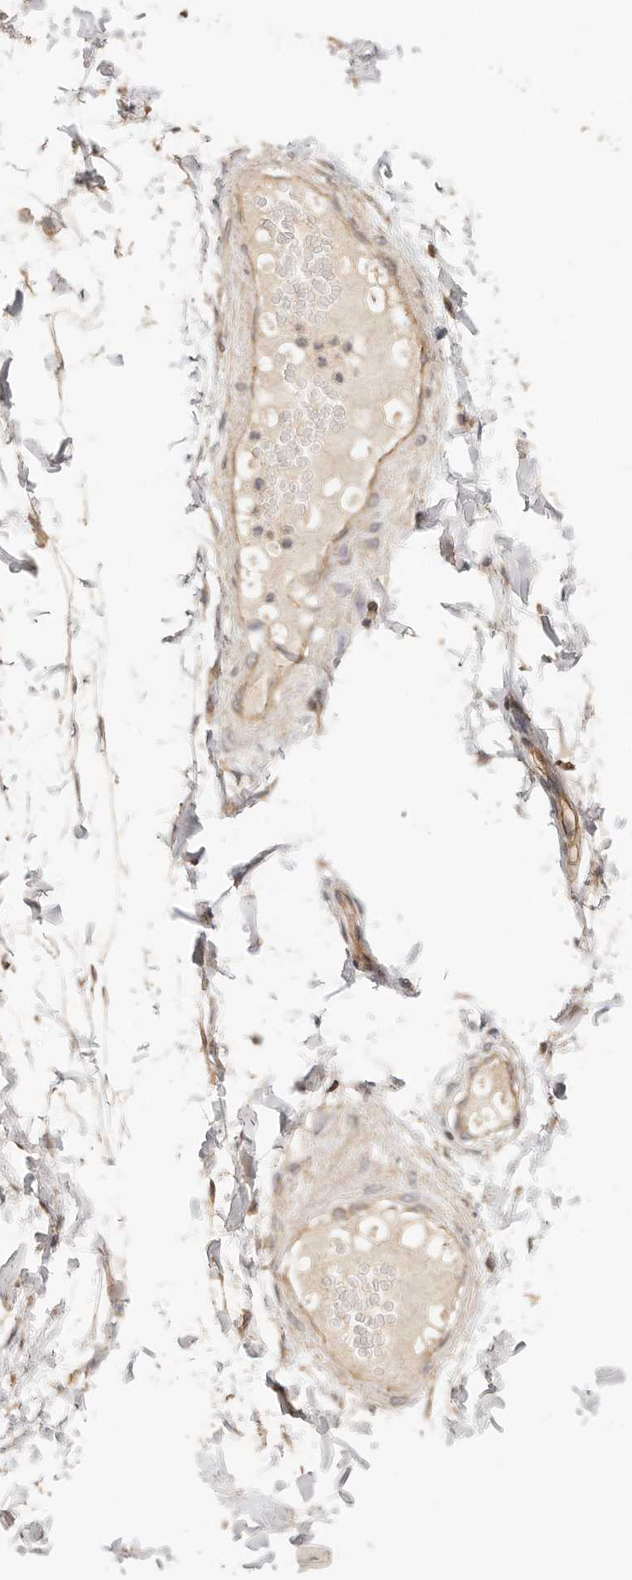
{"staining": {"intensity": "moderate", "quantity": "<25%", "location": "cytoplasmic/membranous"}, "tissue": "adipose tissue", "cell_type": "Adipocytes", "image_type": "normal", "snomed": [{"axis": "morphology", "description": "Normal tissue, NOS"}, {"axis": "topography", "description": "Adipose tissue"}, {"axis": "topography", "description": "Vascular tissue"}, {"axis": "topography", "description": "Peripheral nerve tissue"}], "caption": "Immunohistochemistry photomicrograph of unremarkable human adipose tissue stained for a protein (brown), which reveals low levels of moderate cytoplasmic/membranous staining in approximately <25% of adipocytes.", "gene": "AFDN", "patient": {"sex": "male", "age": 25}}